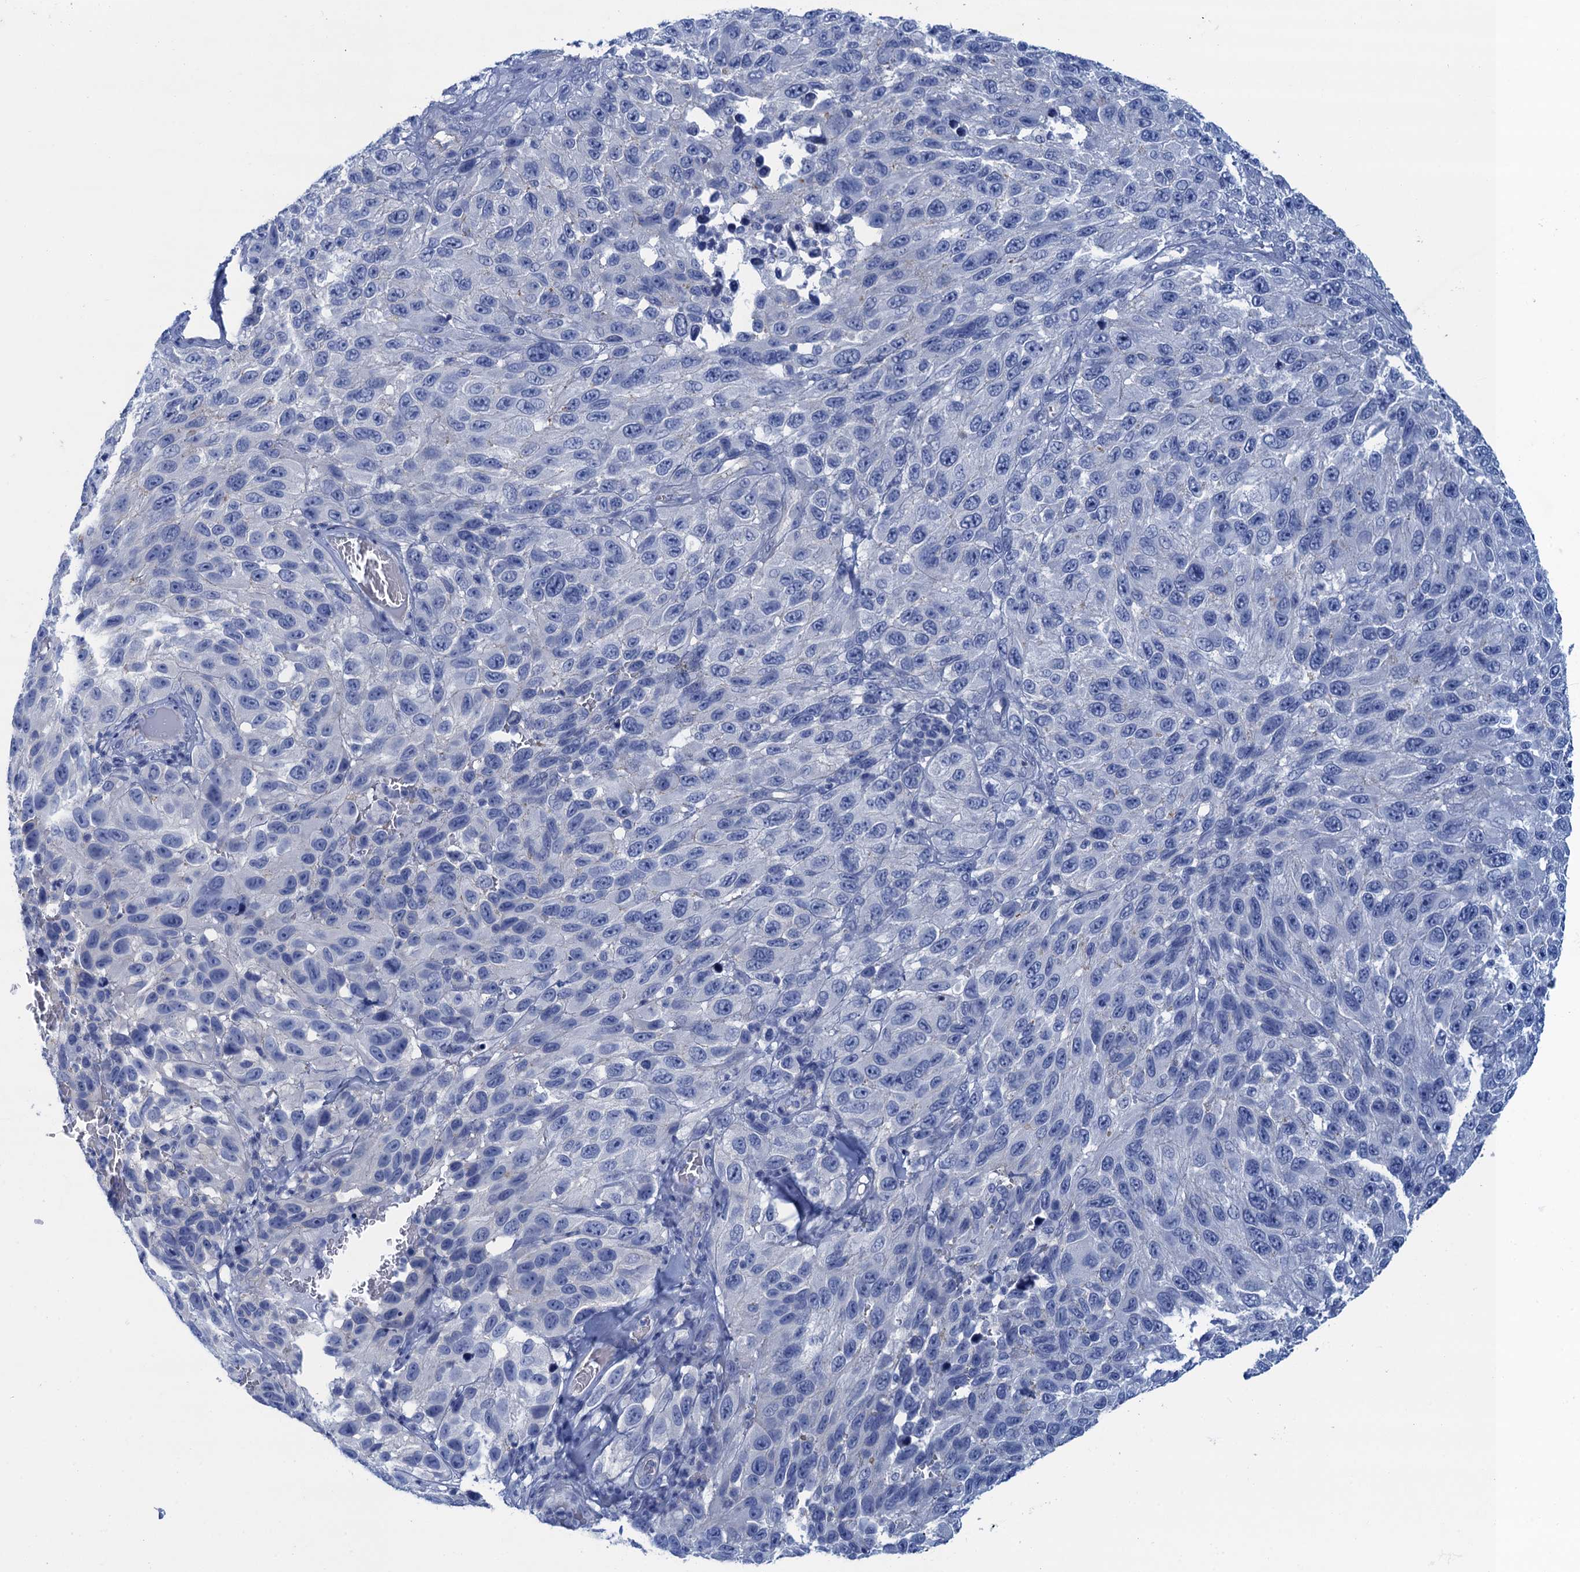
{"staining": {"intensity": "negative", "quantity": "none", "location": "none"}, "tissue": "melanoma", "cell_type": "Tumor cells", "image_type": "cancer", "snomed": [{"axis": "morphology", "description": "Malignant melanoma, NOS"}, {"axis": "topography", "description": "Skin"}], "caption": "Immunohistochemistry (IHC) of human malignant melanoma demonstrates no expression in tumor cells. (Immunohistochemistry (IHC), brightfield microscopy, high magnification).", "gene": "CALML5", "patient": {"sex": "female", "age": 96}}